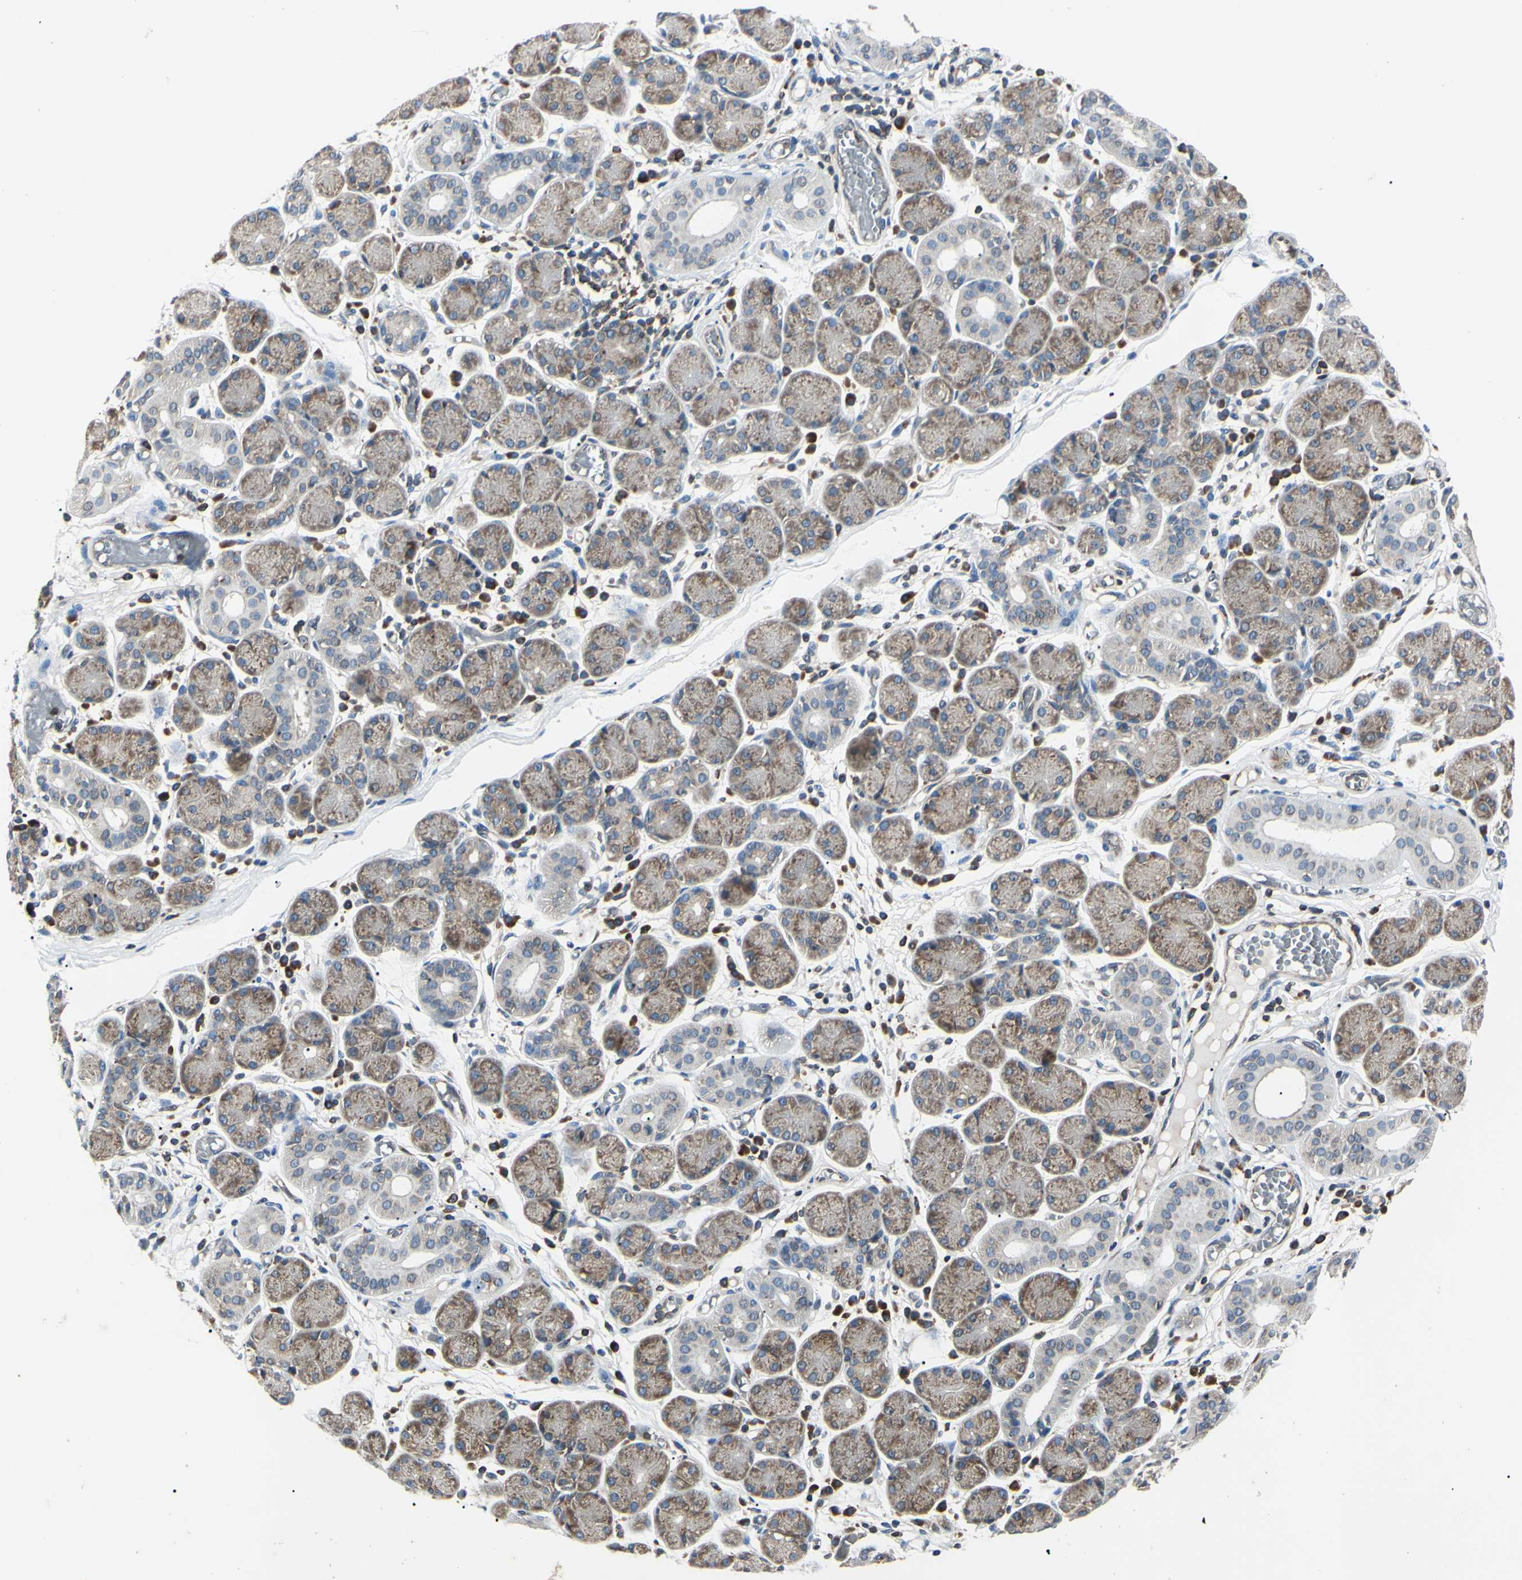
{"staining": {"intensity": "moderate", "quantity": "25%-75%", "location": "cytoplasmic/membranous"}, "tissue": "salivary gland", "cell_type": "Glandular cells", "image_type": "normal", "snomed": [{"axis": "morphology", "description": "Normal tissue, NOS"}, {"axis": "topography", "description": "Salivary gland"}], "caption": "Immunohistochemistry (DAB) staining of unremarkable salivary gland demonstrates moderate cytoplasmic/membranous protein expression in about 25%-75% of glandular cells.", "gene": "MAPRE1", "patient": {"sex": "female", "age": 24}}